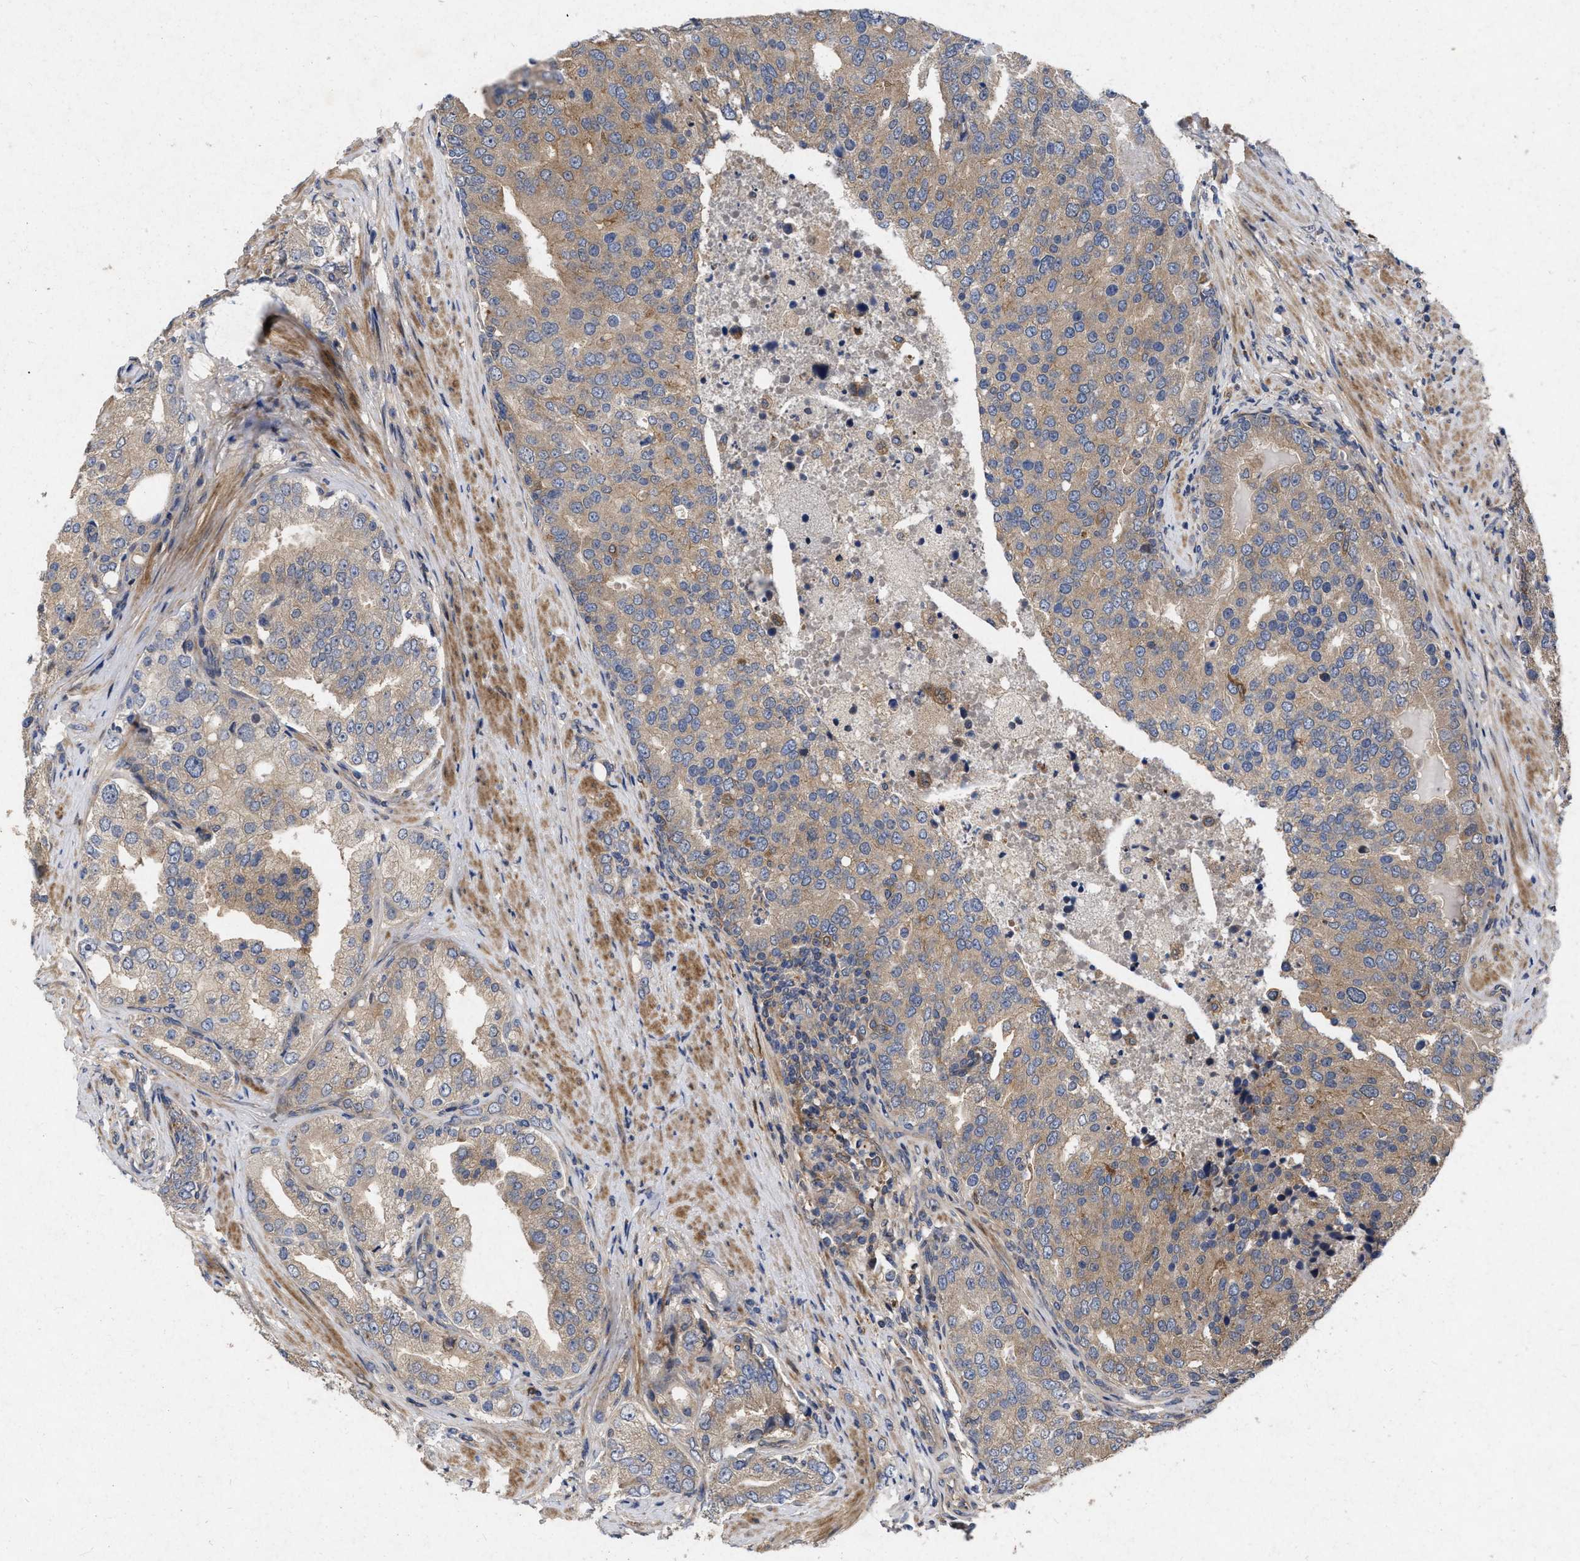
{"staining": {"intensity": "moderate", "quantity": ">75%", "location": "cytoplasmic/membranous"}, "tissue": "prostate cancer", "cell_type": "Tumor cells", "image_type": "cancer", "snomed": [{"axis": "morphology", "description": "Adenocarcinoma, High grade"}, {"axis": "topography", "description": "Prostate"}], "caption": "Adenocarcinoma (high-grade) (prostate) stained for a protein reveals moderate cytoplasmic/membranous positivity in tumor cells.", "gene": "CDKN2C", "patient": {"sex": "male", "age": 50}}